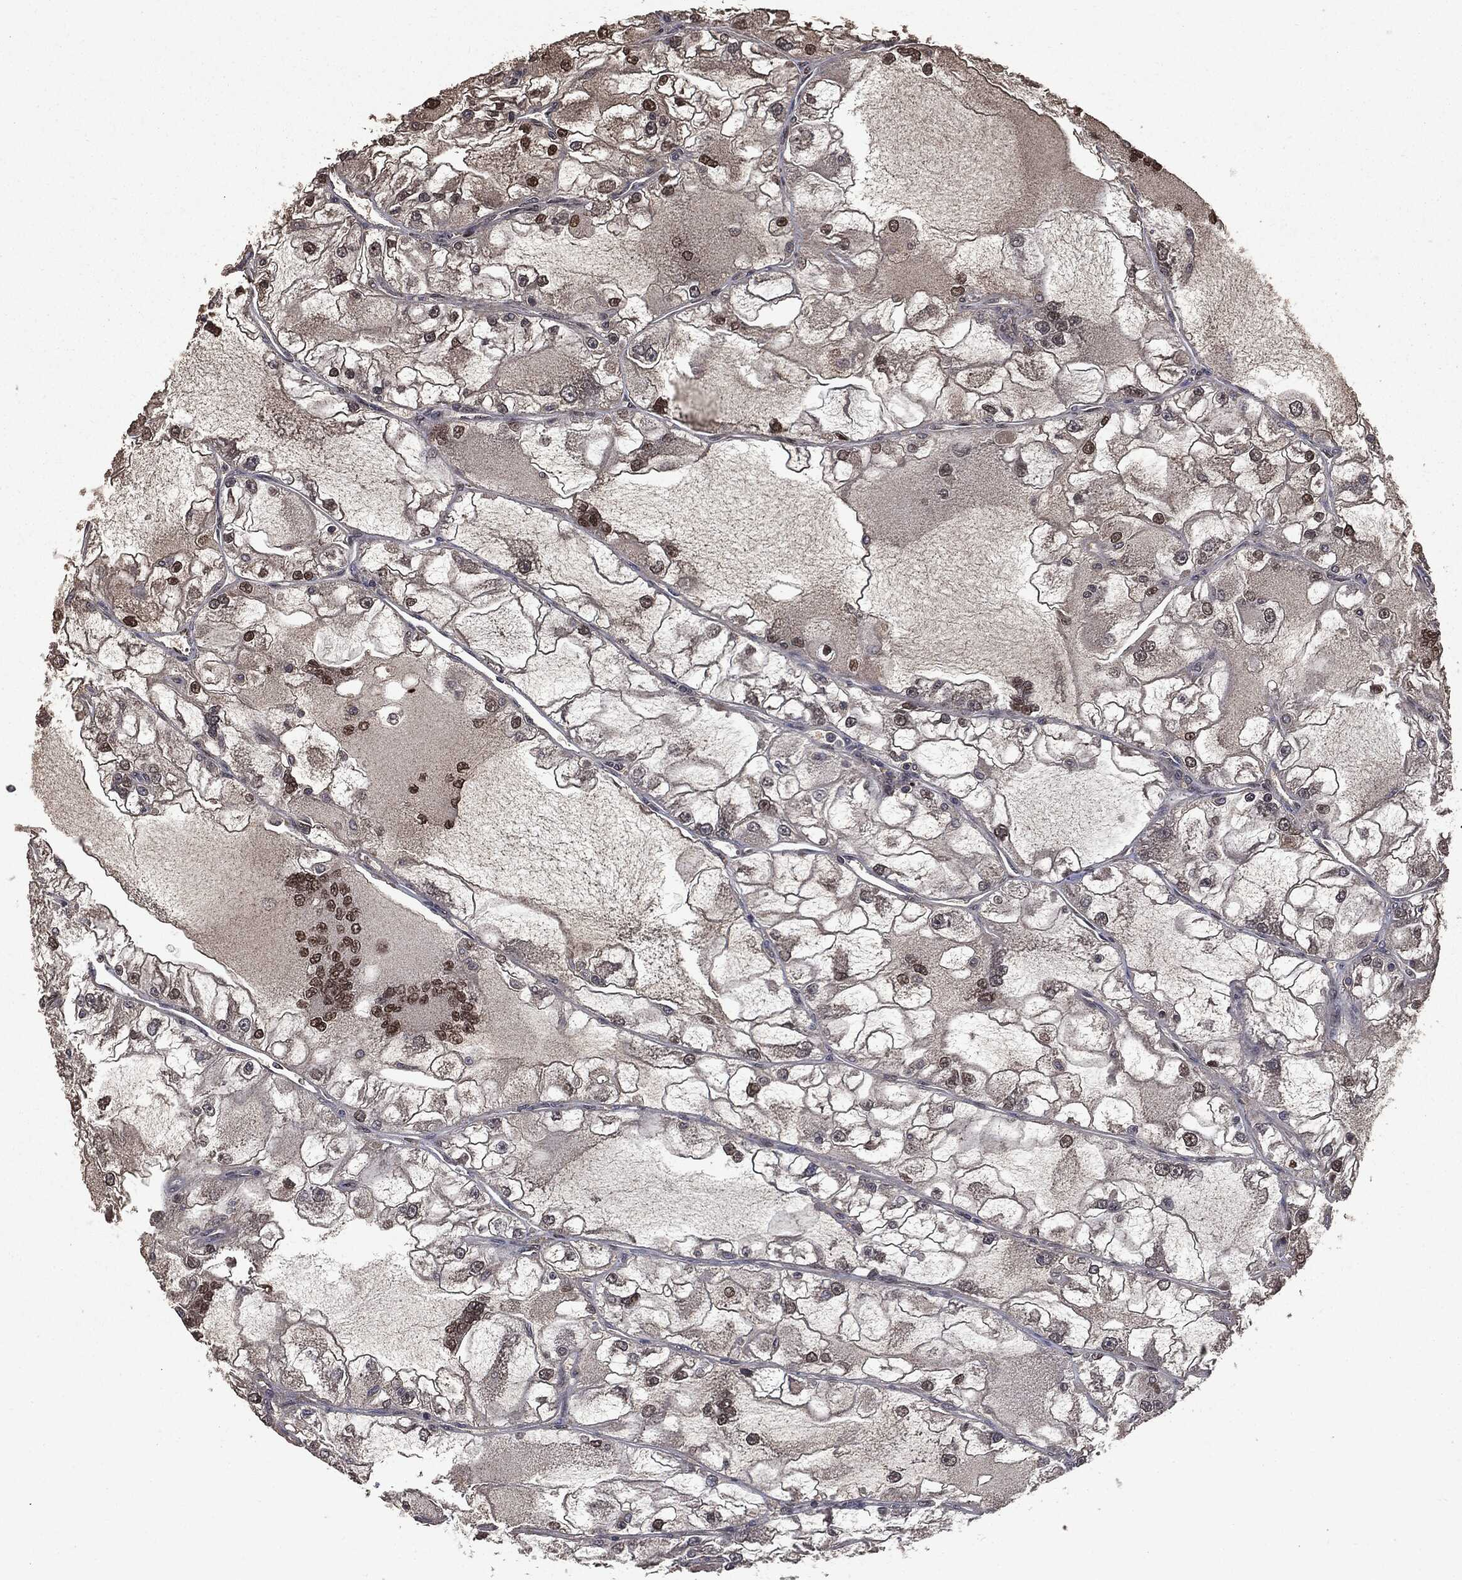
{"staining": {"intensity": "strong", "quantity": "<25%", "location": "nuclear"}, "tissue": "renal cancer", "cell_type": "Tumor cells", "image_type": "cancer", "snomed": [{"axis": "morphology", "description": "Adenocarcinoma, NOS"}, {"axis": "topography", "description": "Kidney"}], "caption": "Human adenocarcinoma (renal) stained for a protein (brown) demonstrates strong nuclear positive expression in approximately <25% of tumor cells.", "gene": "PPP6R2", "patient": {"sex": "female", "age": 72}}